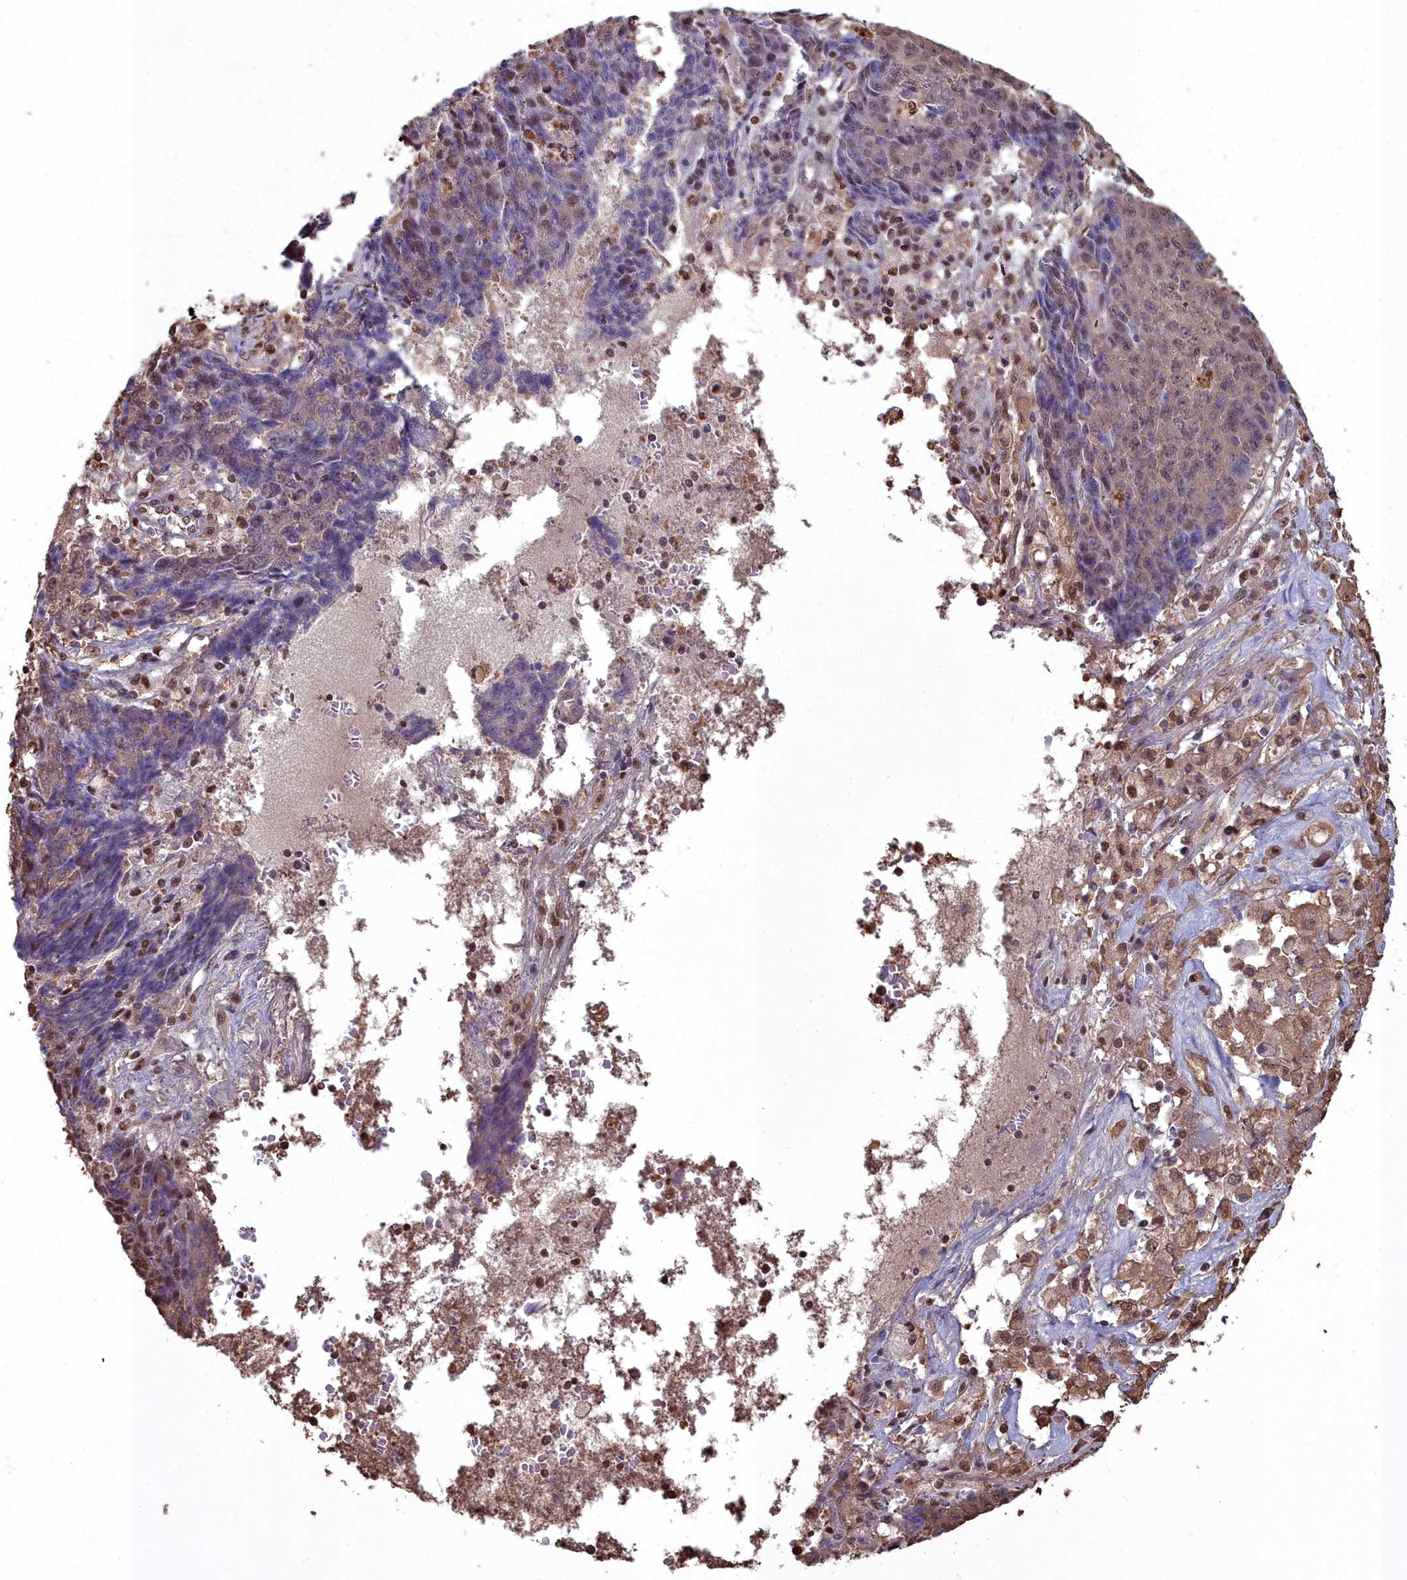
{"staining": {"intensity": "moderate", "quantity": ">75%", "location": "nuclear"}, "tissue": "ovarian cancer", "cell_type": "Tumor cells", "image_type": "cancer", "snomed": [{"axis": "morphology", "description": "Carcinoma, endometroid"}, {"axis": "topography", "description": "Ovary"}], "caption": "Immunohistochemistry (IHC) (DAB (3,3'-diaminobenzidine)) staining of human endometroid carcinoma (ovarian) shows moderate nuclear protein expression in about >75% of tumor cells. (brown staining indicates protein expression, while blue staining denotes nuclei).", "gene": "GAPDH", "patient": {"sex": "female", "age": 42}}